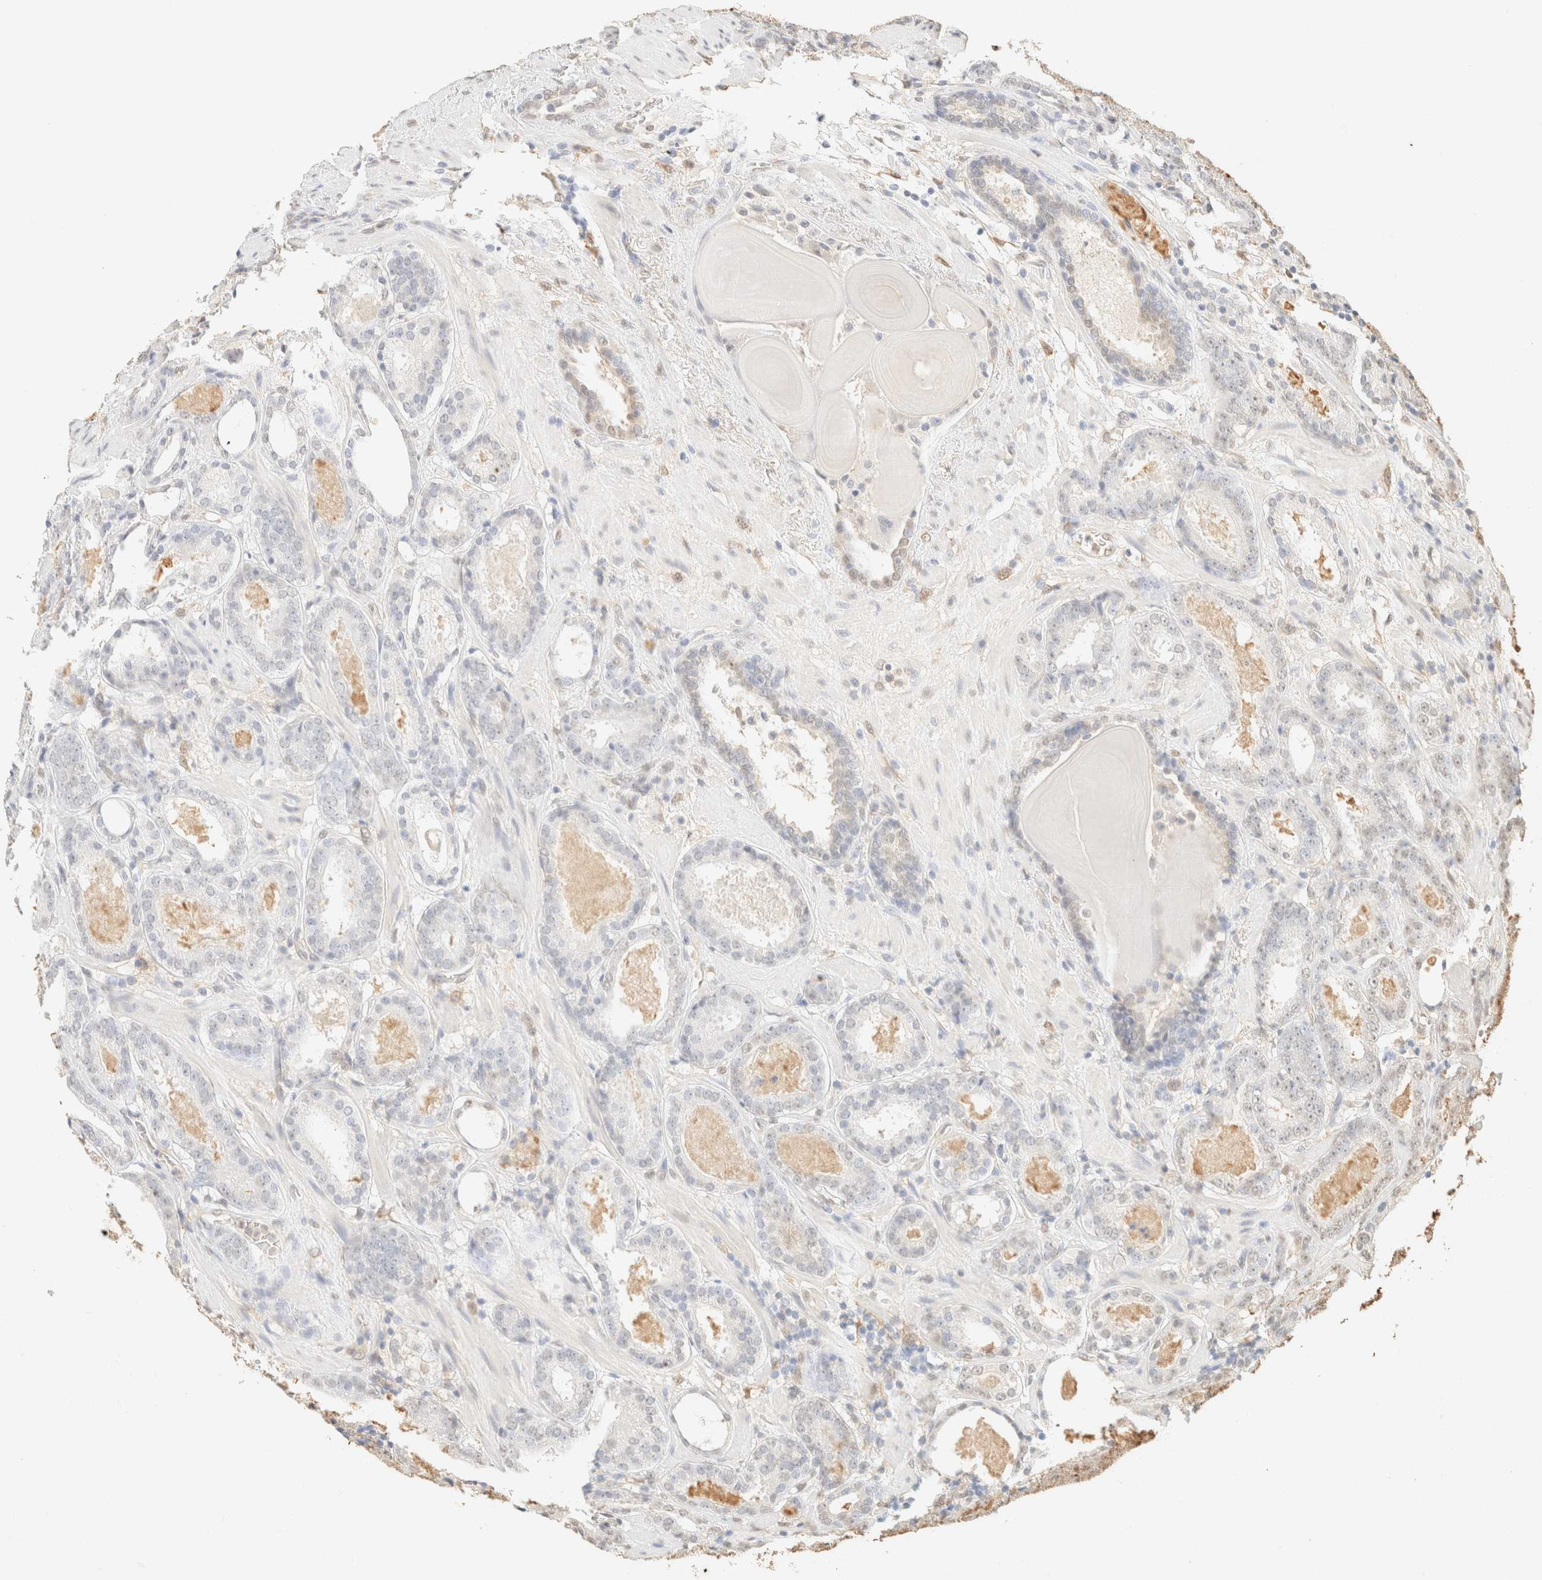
{"staining": {"intensity": "negative", "quantity": "none", "location": "none"}, "tissue": "prostate cancer", "cell_type": "Tumor cells", "image_type": "cancer", "snomed": [{"axis": "morphology", "description": "Adenocarcinoma, Low grade"}, {"axis": "topography", "description": "Prostate"}], "caption": "There is no significant positivity in tumor cells of prostate cancer.", "gene": "S100A13", "patient": {"sex": "male", "age": 69}}